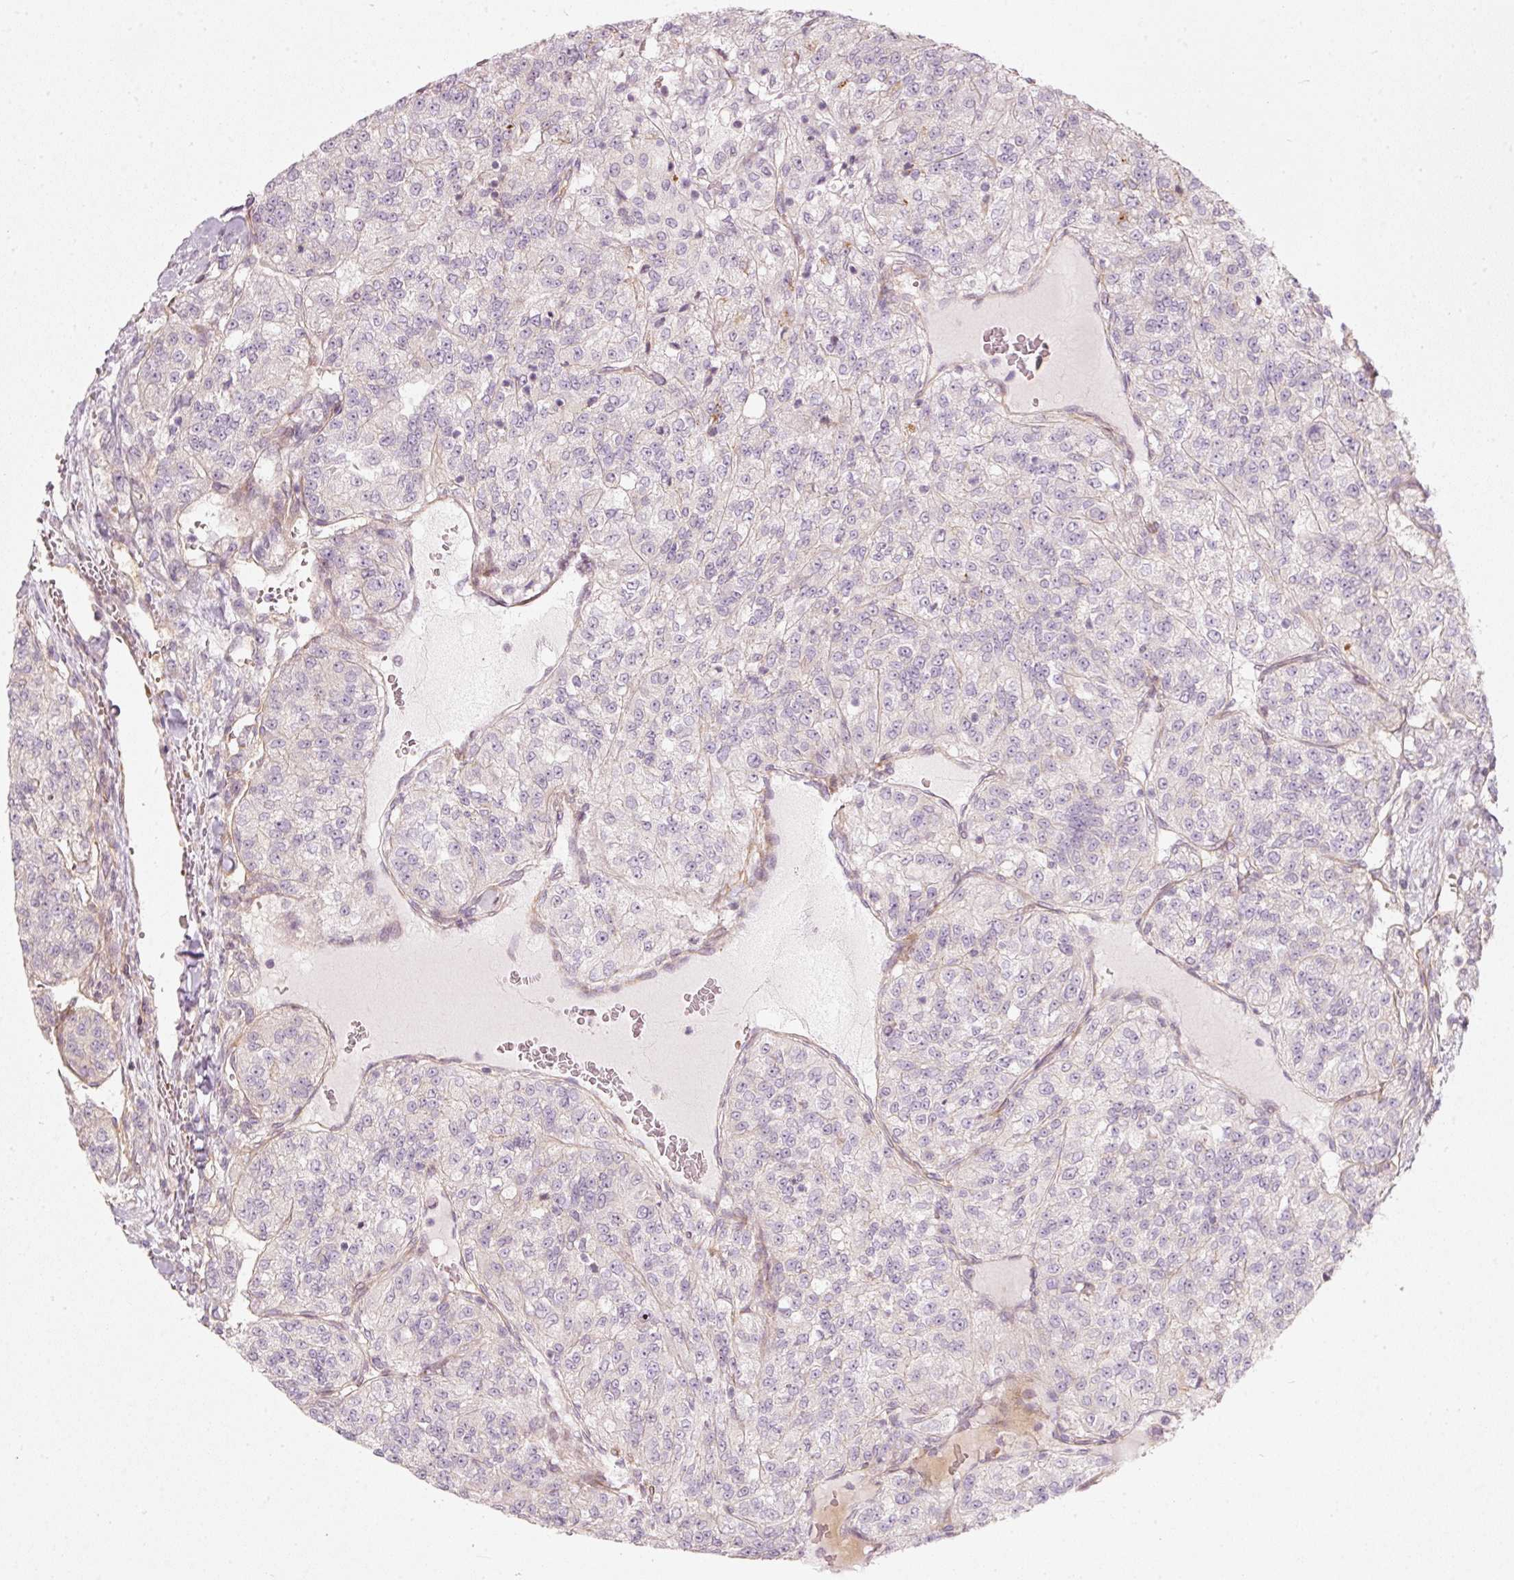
{"staining": {"intensity": "negative", "quantity": "none", "location": "none"}, "tissue": "renal cancer", "cell_type": "Tumor cells", "image_type": "cancer", "snomed": [{"axis": "morphology", "description": "Adenocarcinoma, NOS"}, {"axis": "topography", "description": "Kidney"}], "caption": "The histopathology image displays no significant positivity in tumor cells of renal cancer (adenocarcinoma). (Stains: DAB immunohistochemistry (IHC) with hematoxylin counter stain, Microscopy: brightfield microscopy at high magnification).", "gene": "KCNQ1", "patient": {"sex": "female", "age": 63}}